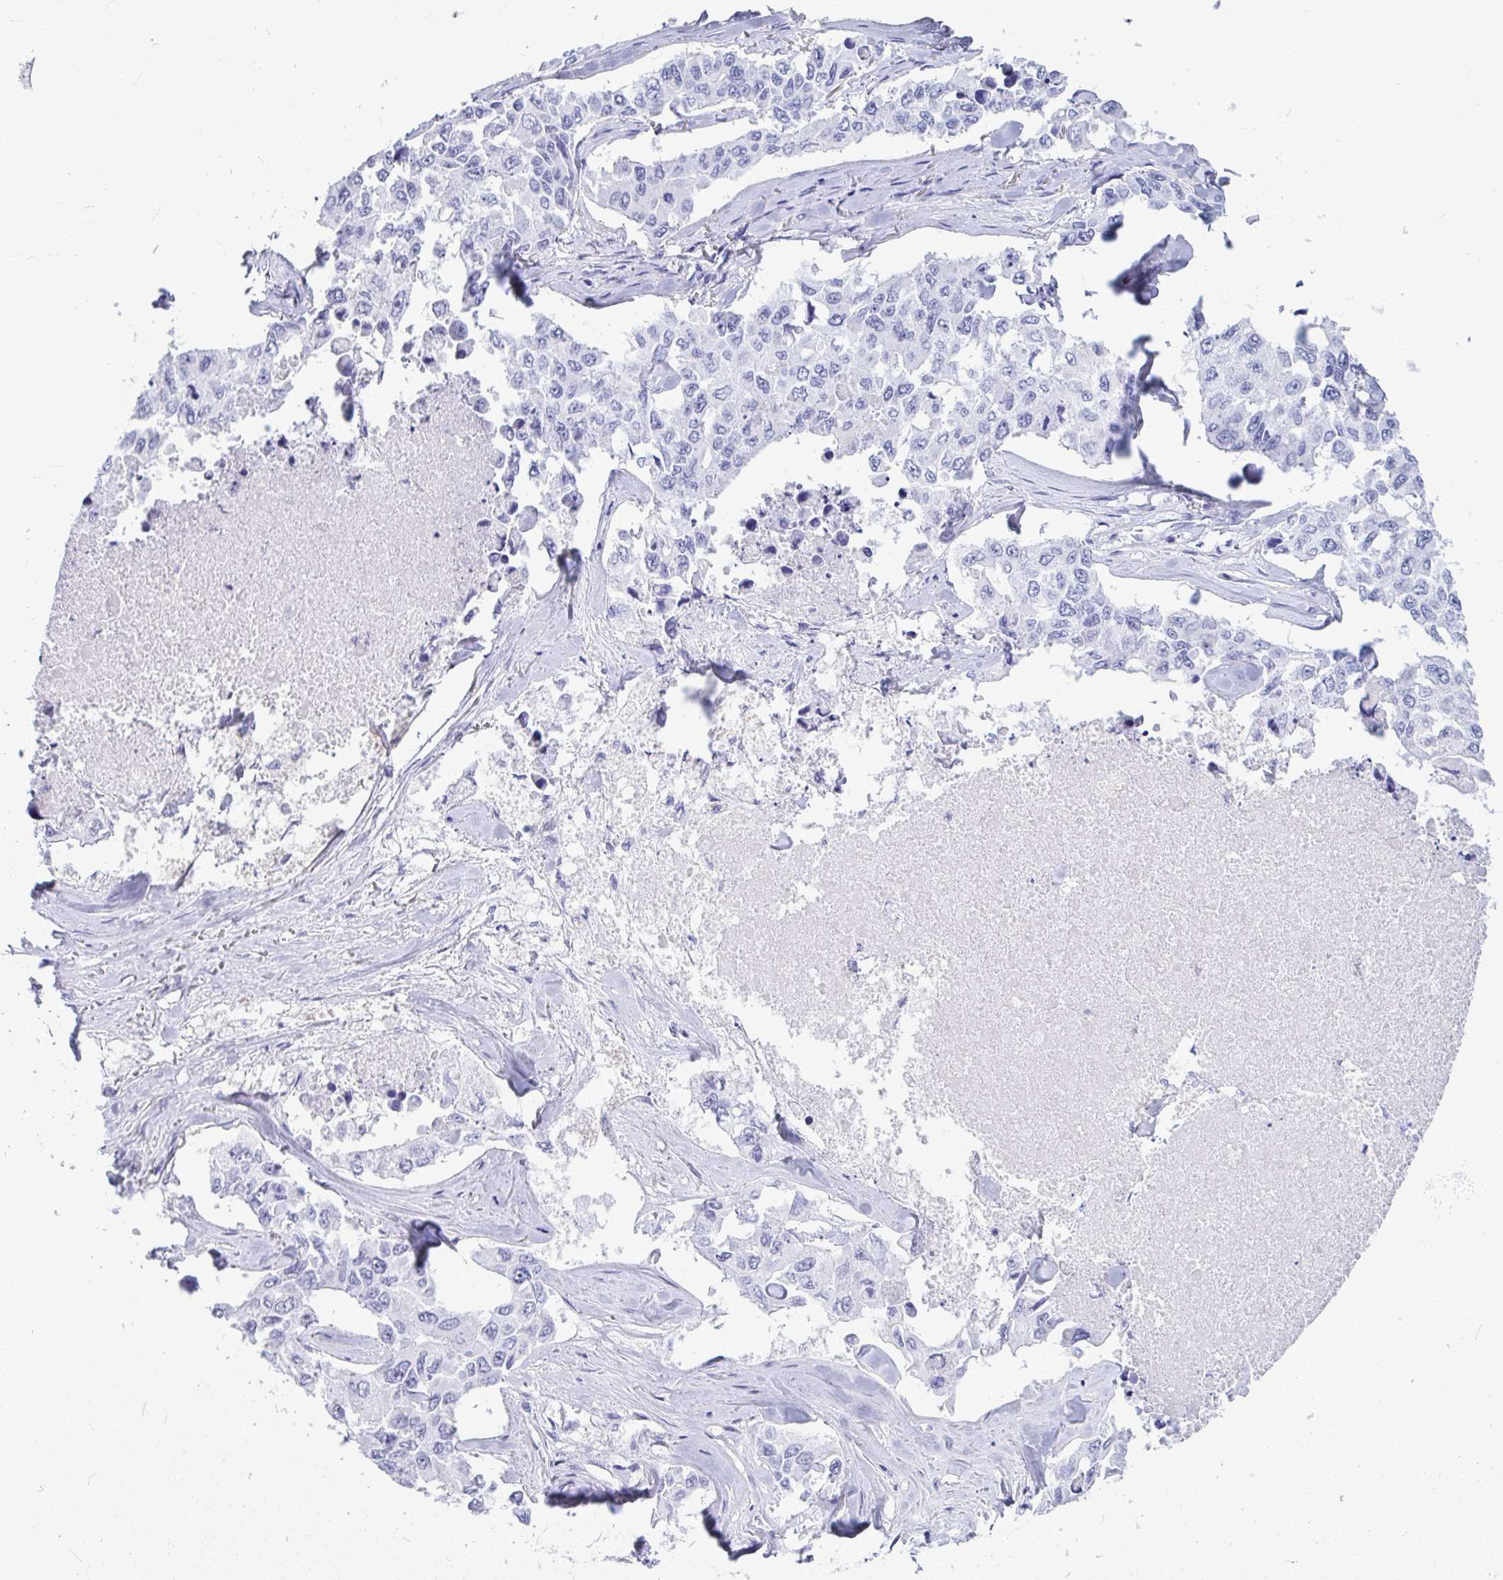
{"staining": {"intensity": "negative", "quantity": "none", "location": "none"}, "tissue": "lung cancer", "cell_type": "Tumor cells", "image_type": "cancer", "snomed": [{"axis": "morphology", "description": "Adenocarcinoma, NOS"}, {"axis": "topography", "description": "Lung"}], "caption": "Immunohistochemical staining of adenocarcinoma (lung) reveals no significant positivity in tumor cells.", "gene": "OR5J2", "patient": {"sex": "male", "age": 64}}